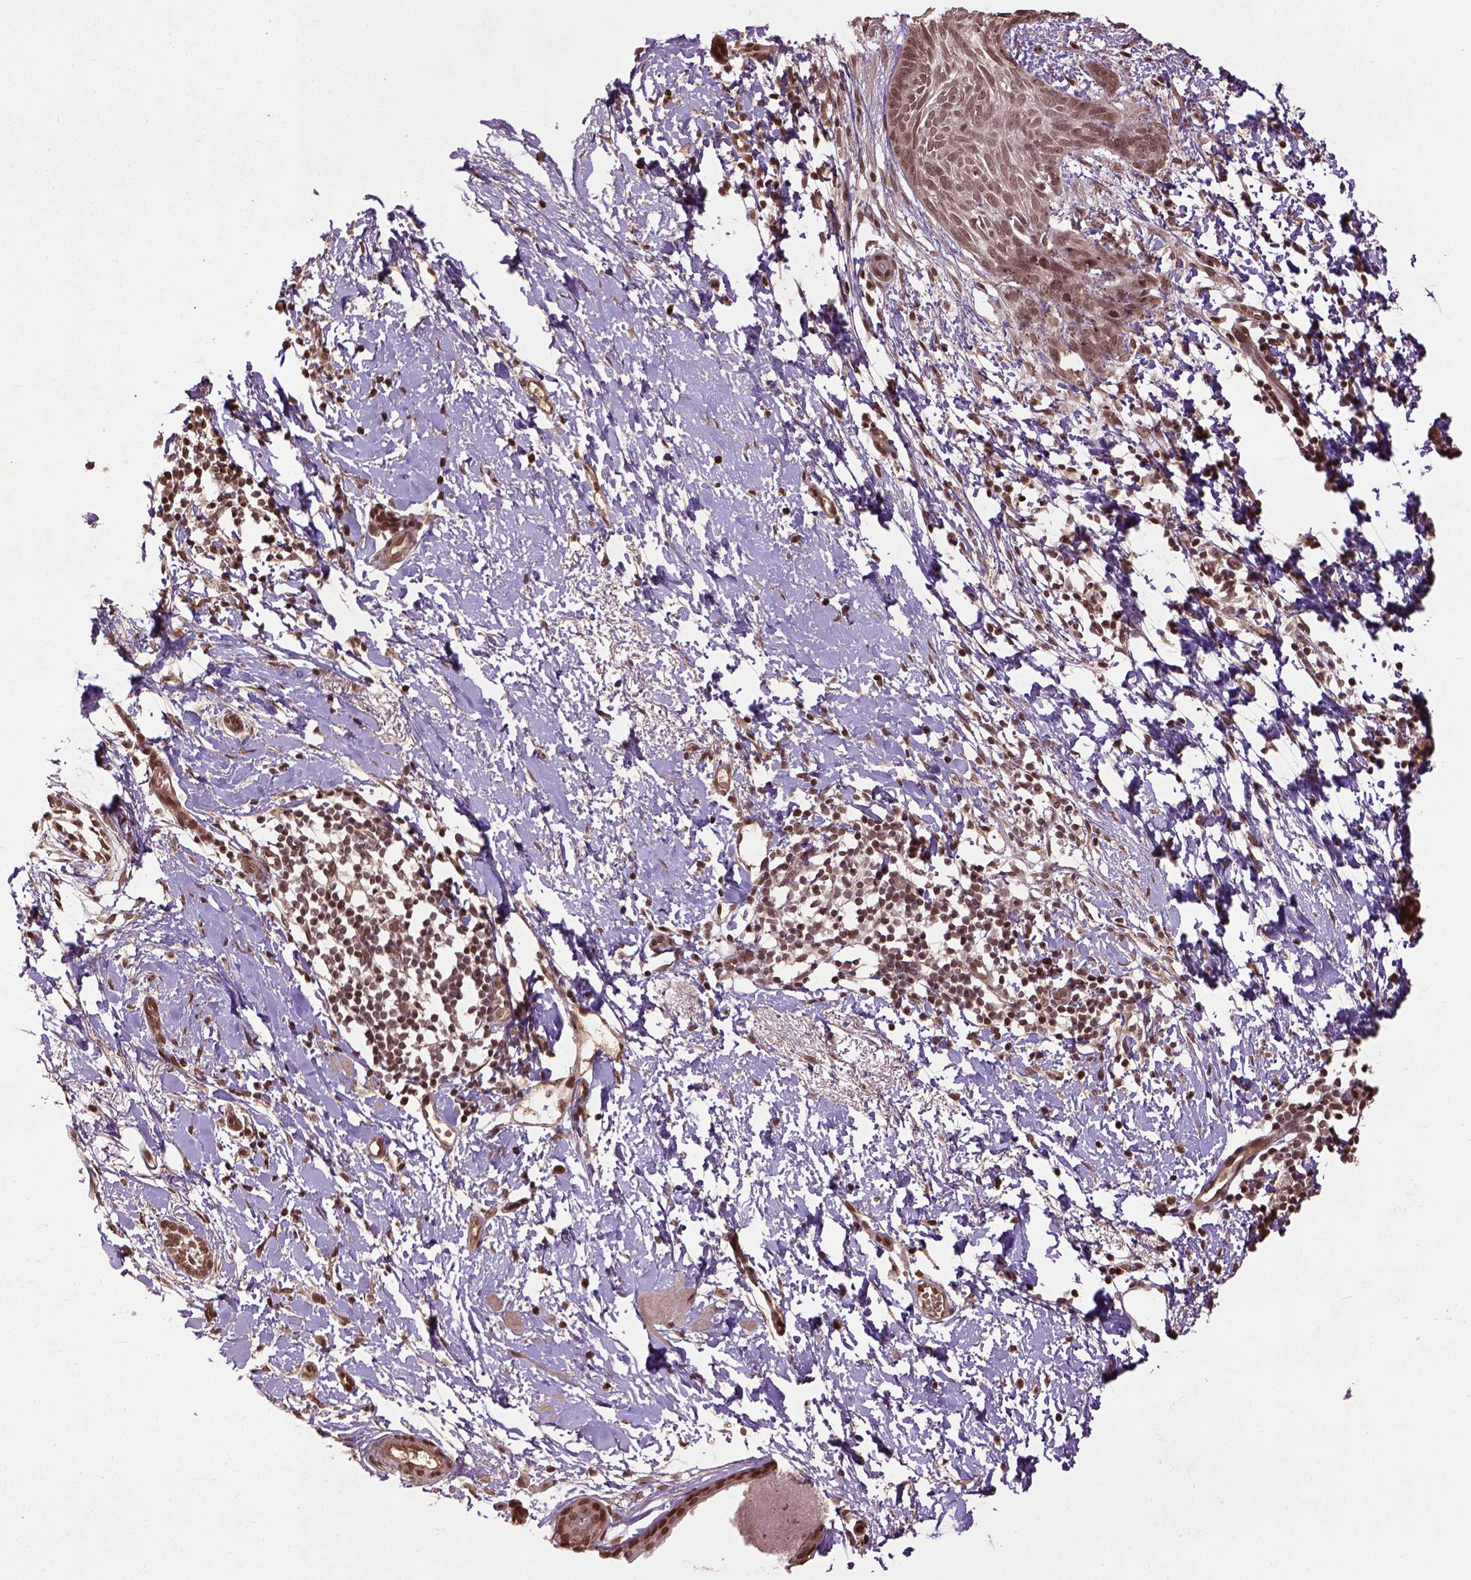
{"staining": {"intensity": "moderate", "quantity": ">75%", "location": "nuclear"}, "tissue": "skin cancer", "cell_type": "Tumor cells", "image_type": "cancer", "snomed": [{"axis": "morphology", "description": "Normal tissue, NOS"}, {"axis": "morphology", "description": "Basal cell carcinoma"}, {"axis": "topography", "description": "Skin"}], "caption": "A high-resolution photomicrograph shows immunohistochemistry staining of basal cell carcinoma (skin), which displays moderate nuclear positivity in about >75% of tumor cells. (brown staining indicates protein expression, while blue staining denotes nuclei).", "gene": "BANF1", "patient": {"sex": "male", "age": 84}}